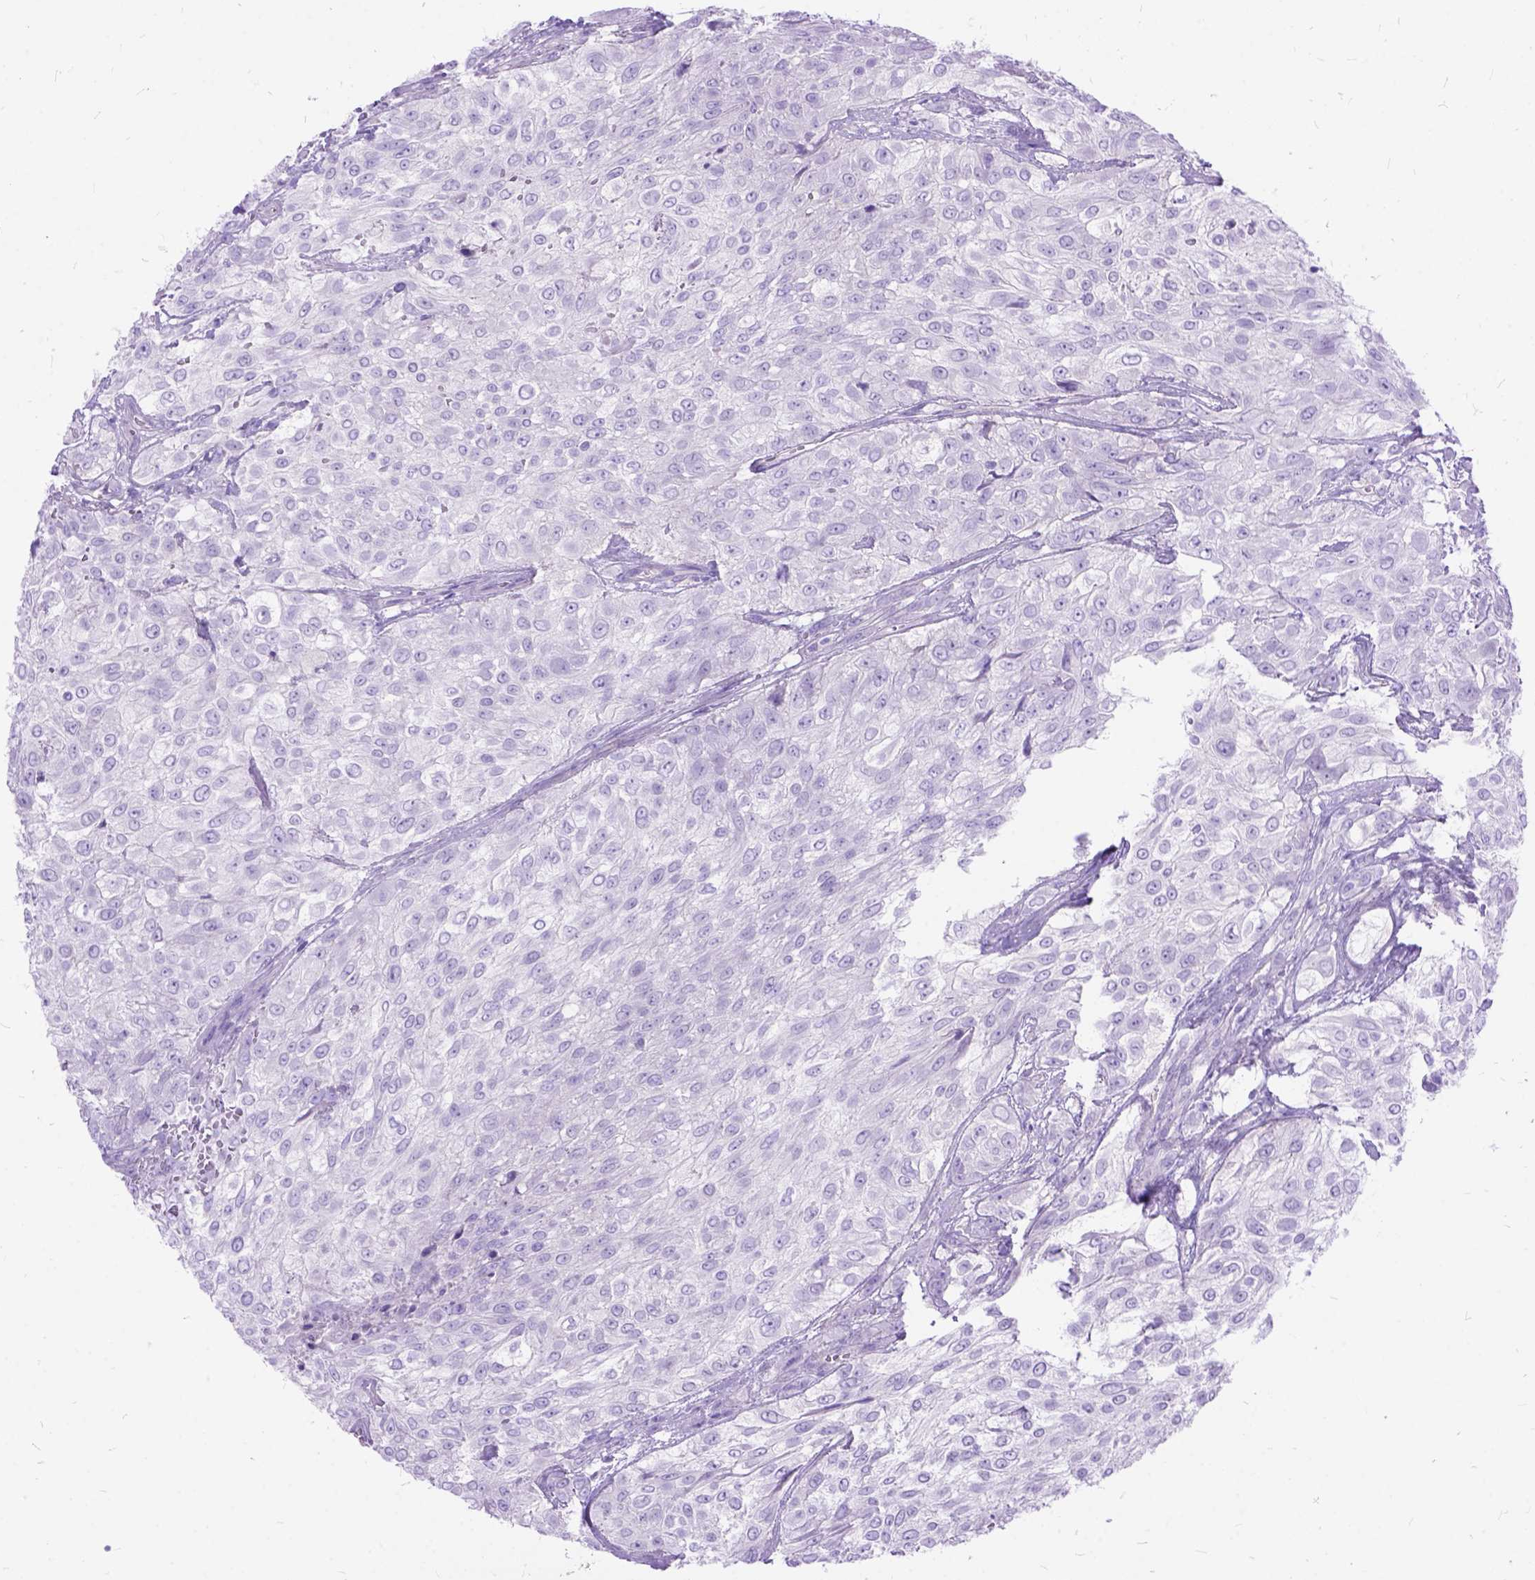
{"staining": {"intensity": "negative", "quantity": "none", "location": "none"}, "tissue": "urothelial cancer", "cell_type": "Tumor cells", "image_type": "cancer", "snomed": [{"axis": "morphology", "description": "Urothelial carcinoma, High grade"}, {"axis": "topography", "description": "Urinary bladder"}], "caption": "Urothelial cancer was stained to show a protein in brown. There is no significant positivity in tumor cells.", "gene": "ARL9", "patient": {"sex": "male", "age": 57}}